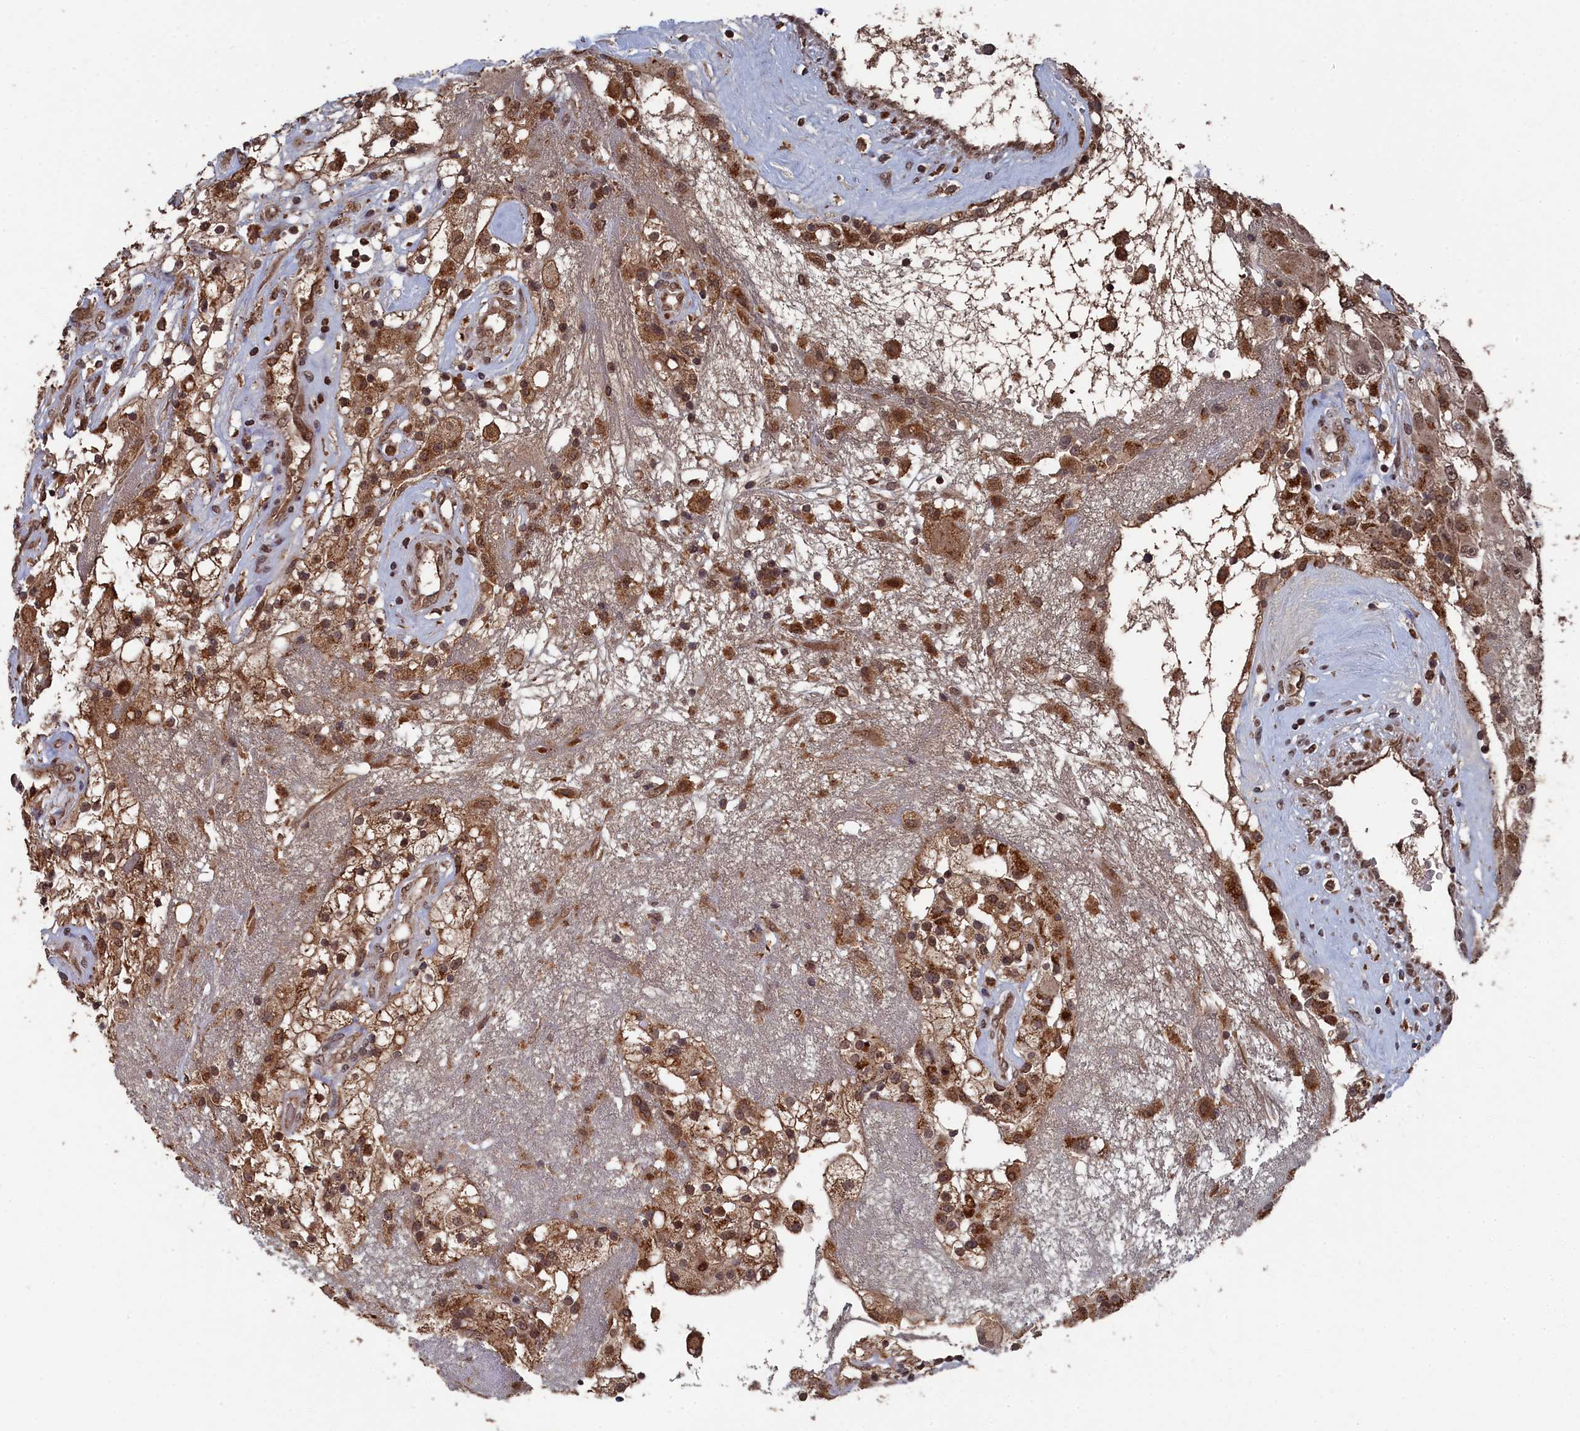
{"staining": {"intensity": "moderate", "quantity": ">75%", "location": "cytoplasmic/membranous,nuclear"}, "tissue": "renal cancer", "cell_type": "Tumor cells", "image_type": "cancer", "snomed": [{"axis": "morphology", "description": "Adenocarcinoma, NOS"}, {"axis": "topography", "description": "Kidney"}], "caption": "An image of human renal cancer stained for a protein exhibits moderate cytoplasmic/membranous and nuclear brown staining in tumor cells. Immunohistochemistry (ihc) stains the protein of interest in brown and the nuclei are stained blue.", "gene": "CEACAM21", "patient": {"sex": "female", "age": 52}}